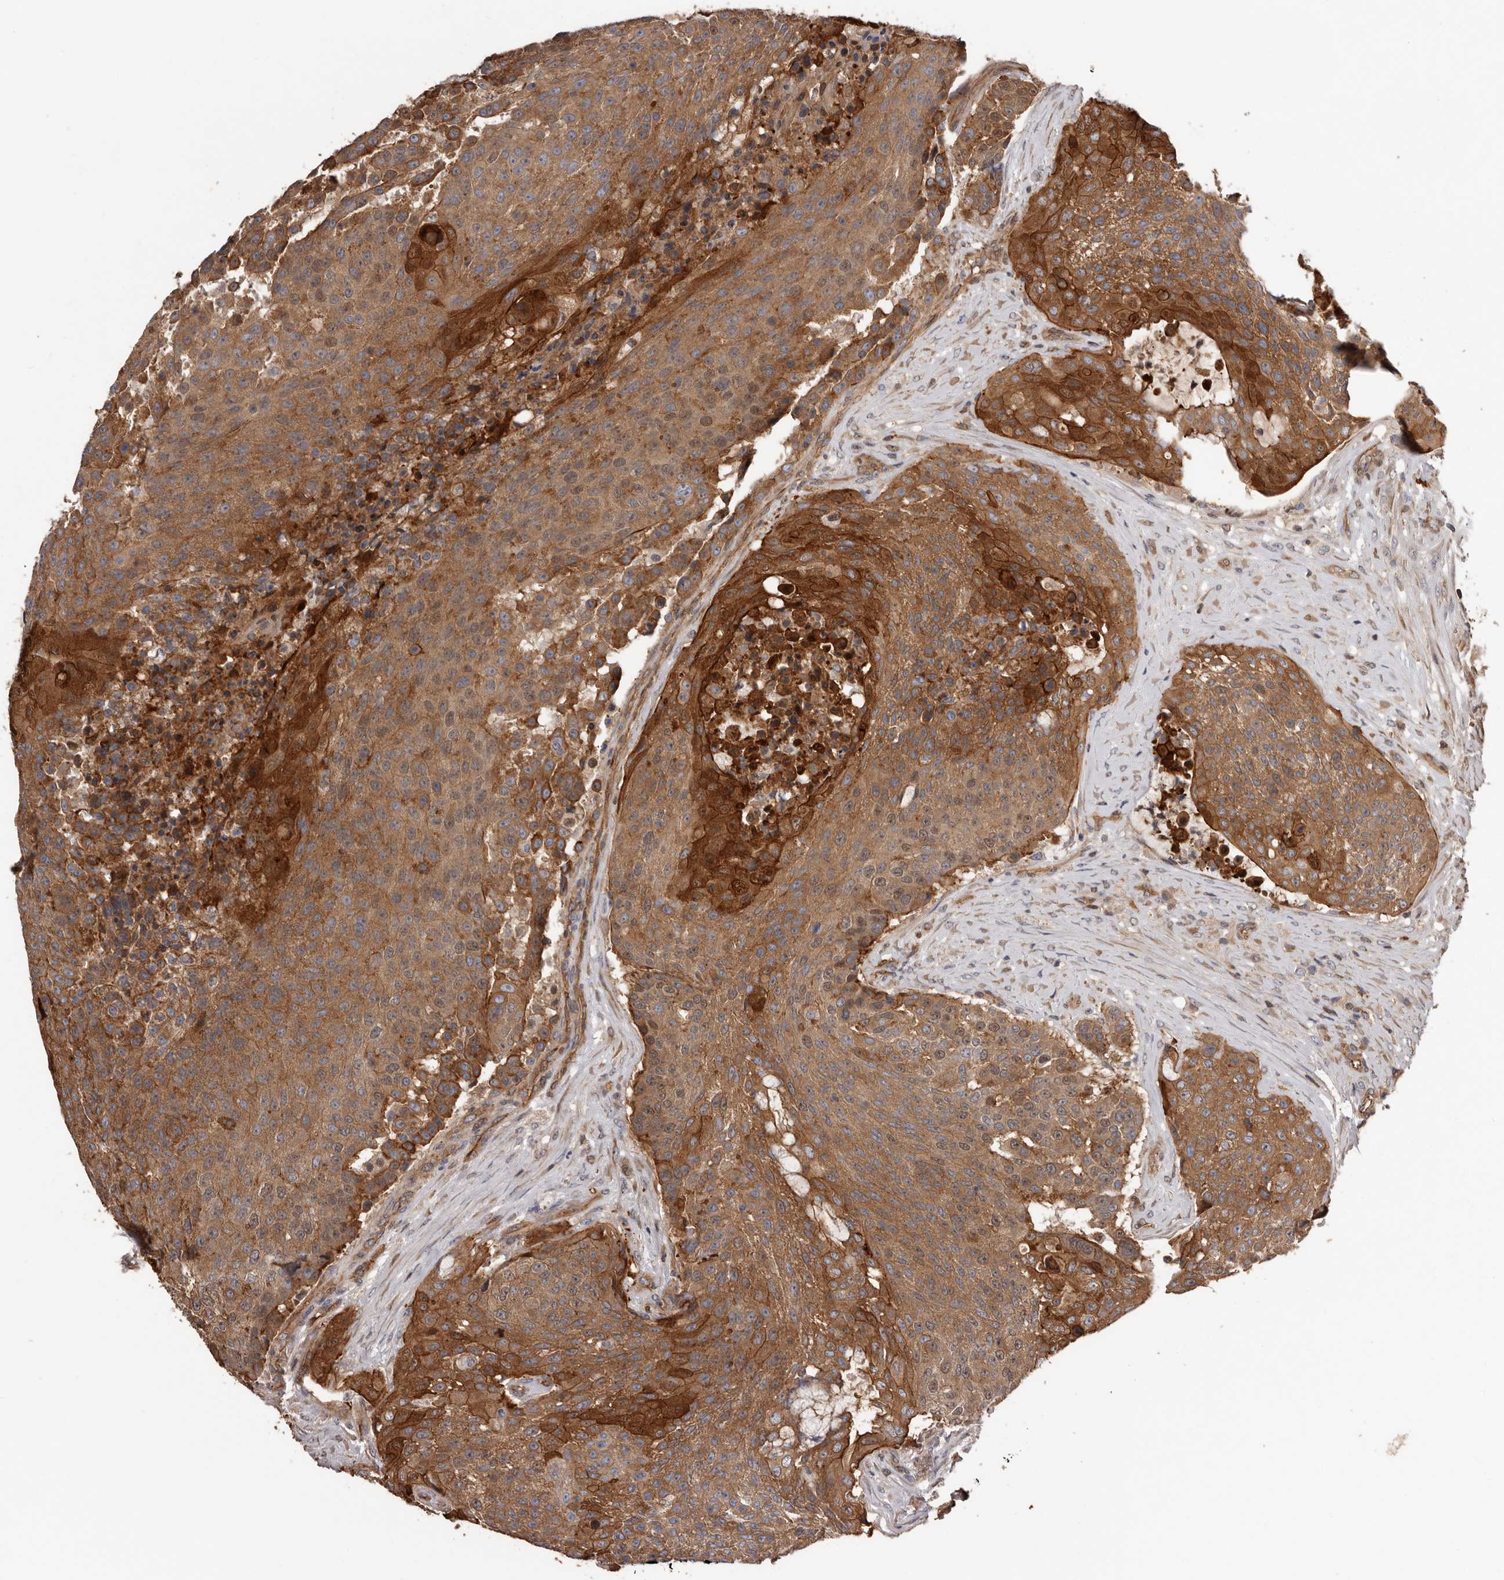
{"staining": {"intensity": "moderate", "quantity": ">75%", "location": "cytoplasmic/membranous,nuclear"}, "tissue": "urothelial cancer", "cell_type": "Tumor cells", "image_type": "cancer", "snomed": [{"axis": "morphology", "description": "Urothelial carcinoma, High grade"}, {"axis": "topography", "description": "Urinary bladder"}], "caption": "The immunohistochemical stain labels moderate cytoplasmic/membranous and nuclear staining in tumor cells of urothelial cancer tissue.", "gene": "PNRC2", "patient": {"sex": "female", "age": 63}}